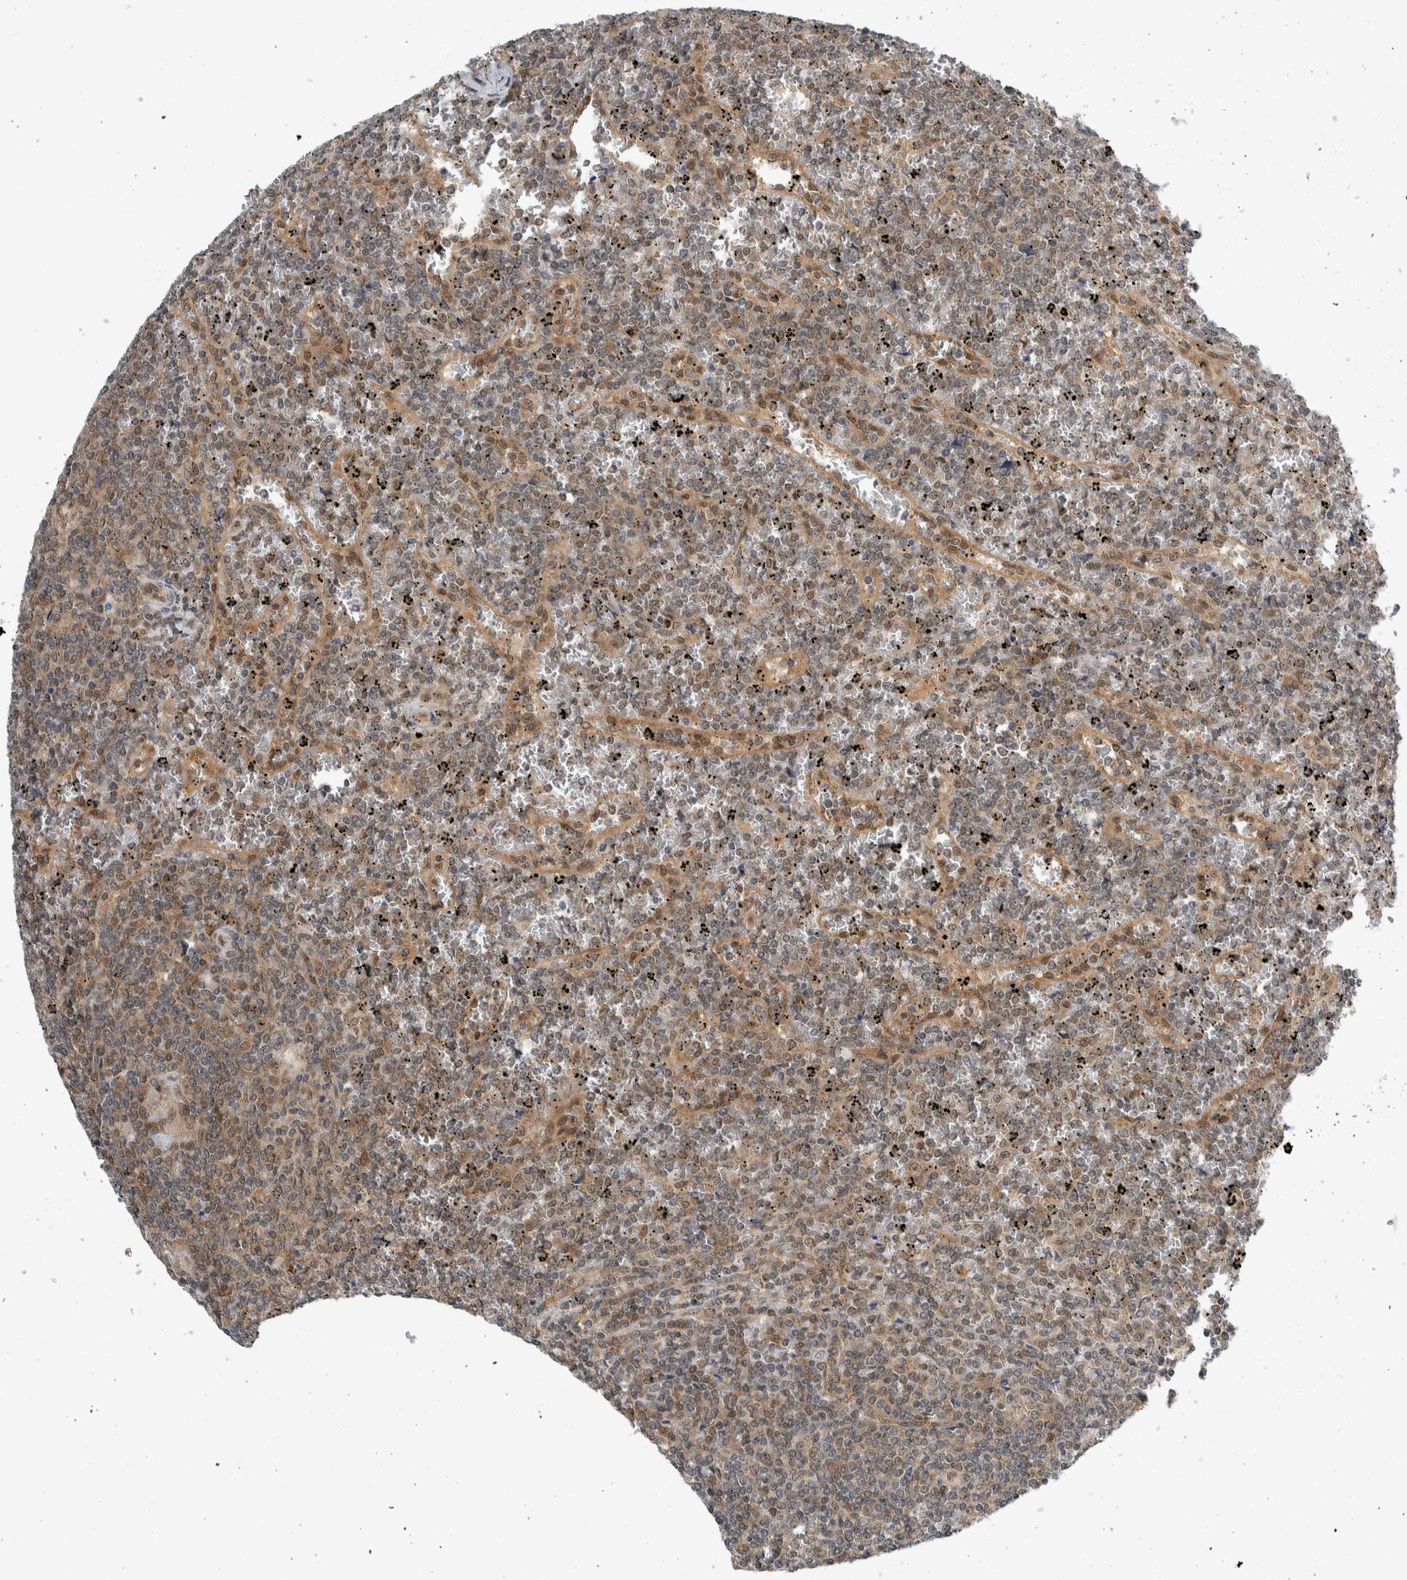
{"staining": {"intensity": "weak", "quantity": "<25%", "location": "cytoplasmic/membranous"}, "tissue": "lymphoma", "cell_type": "Tumor cells", "image_type": "cancer", "snomed": [{"axis": "morphology", "description": "Malignant lymphoma, non-Hodgkin's type, Low grade"}, {"axis": "topography", "description": "Spleen"}], "caption": "Tumor cells are negative for brown protein staining in low-grade malignant lymphoma, non-Hodgkin's type.", "gene": "CCDC43", "patient": {"sex": "female", "age": 19}}